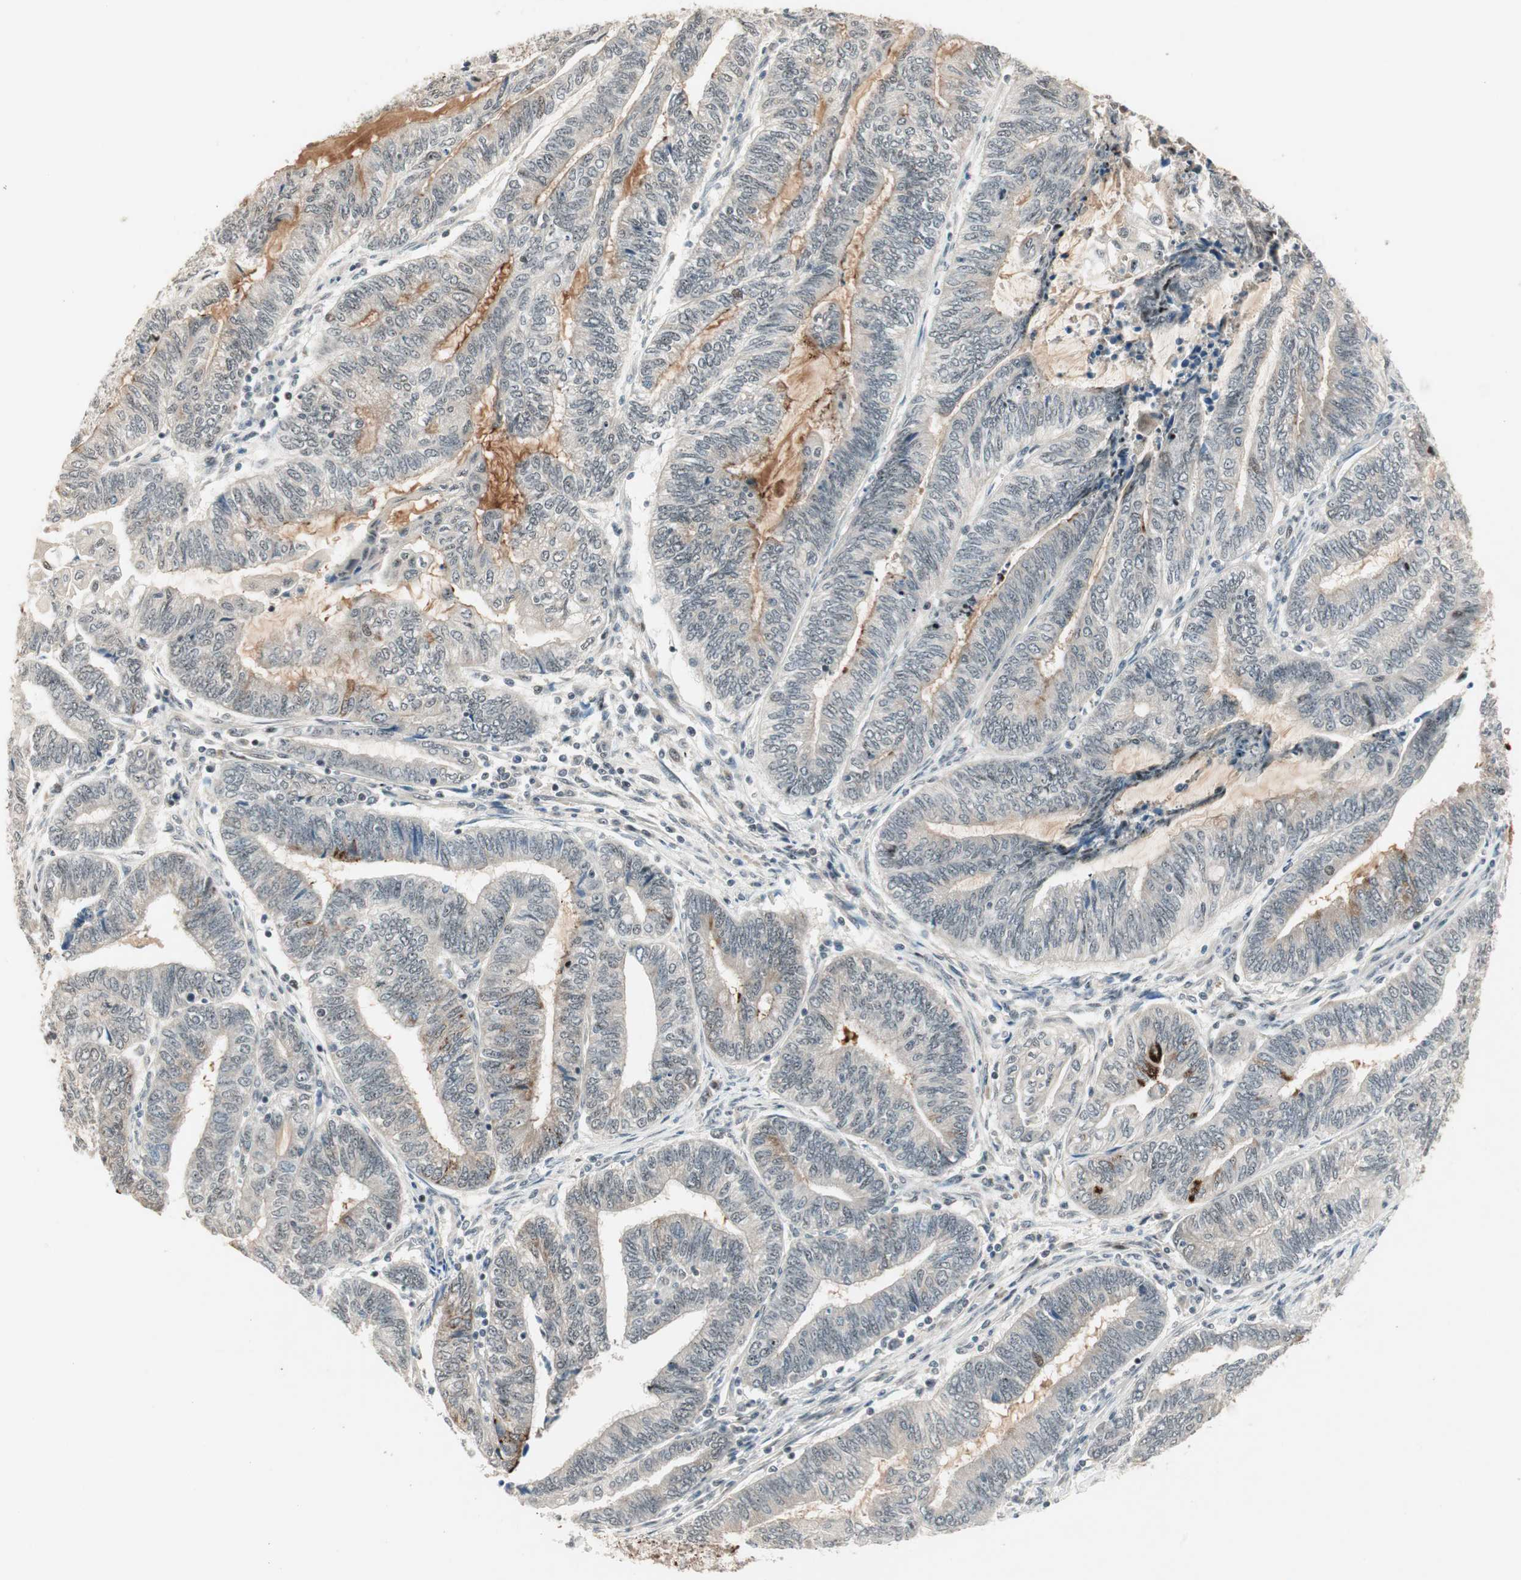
{"staining": {"intensity": "strong", "quantity": "<25%", "location": "cytoplasmic/membranous"}, "tissue": "endometrial cancer", "cell_type": "Tumor cells", "image_type": "cancer", "snomed": [{"axis": "morphology", "description": "Adenocarcinoma, NOS"}, {"axis": "topography", "description": "Uterus"}, {"axis": "topography", "description": "Endometrium"}], "caption": "Strong cytoplasmic/membranous positivity is seen in approximately <25% of tumor cells in endometrial cancer (adenocarcinoma).", "gene": "ACSL5", "patient": {"sex": "female", "age": 70}}